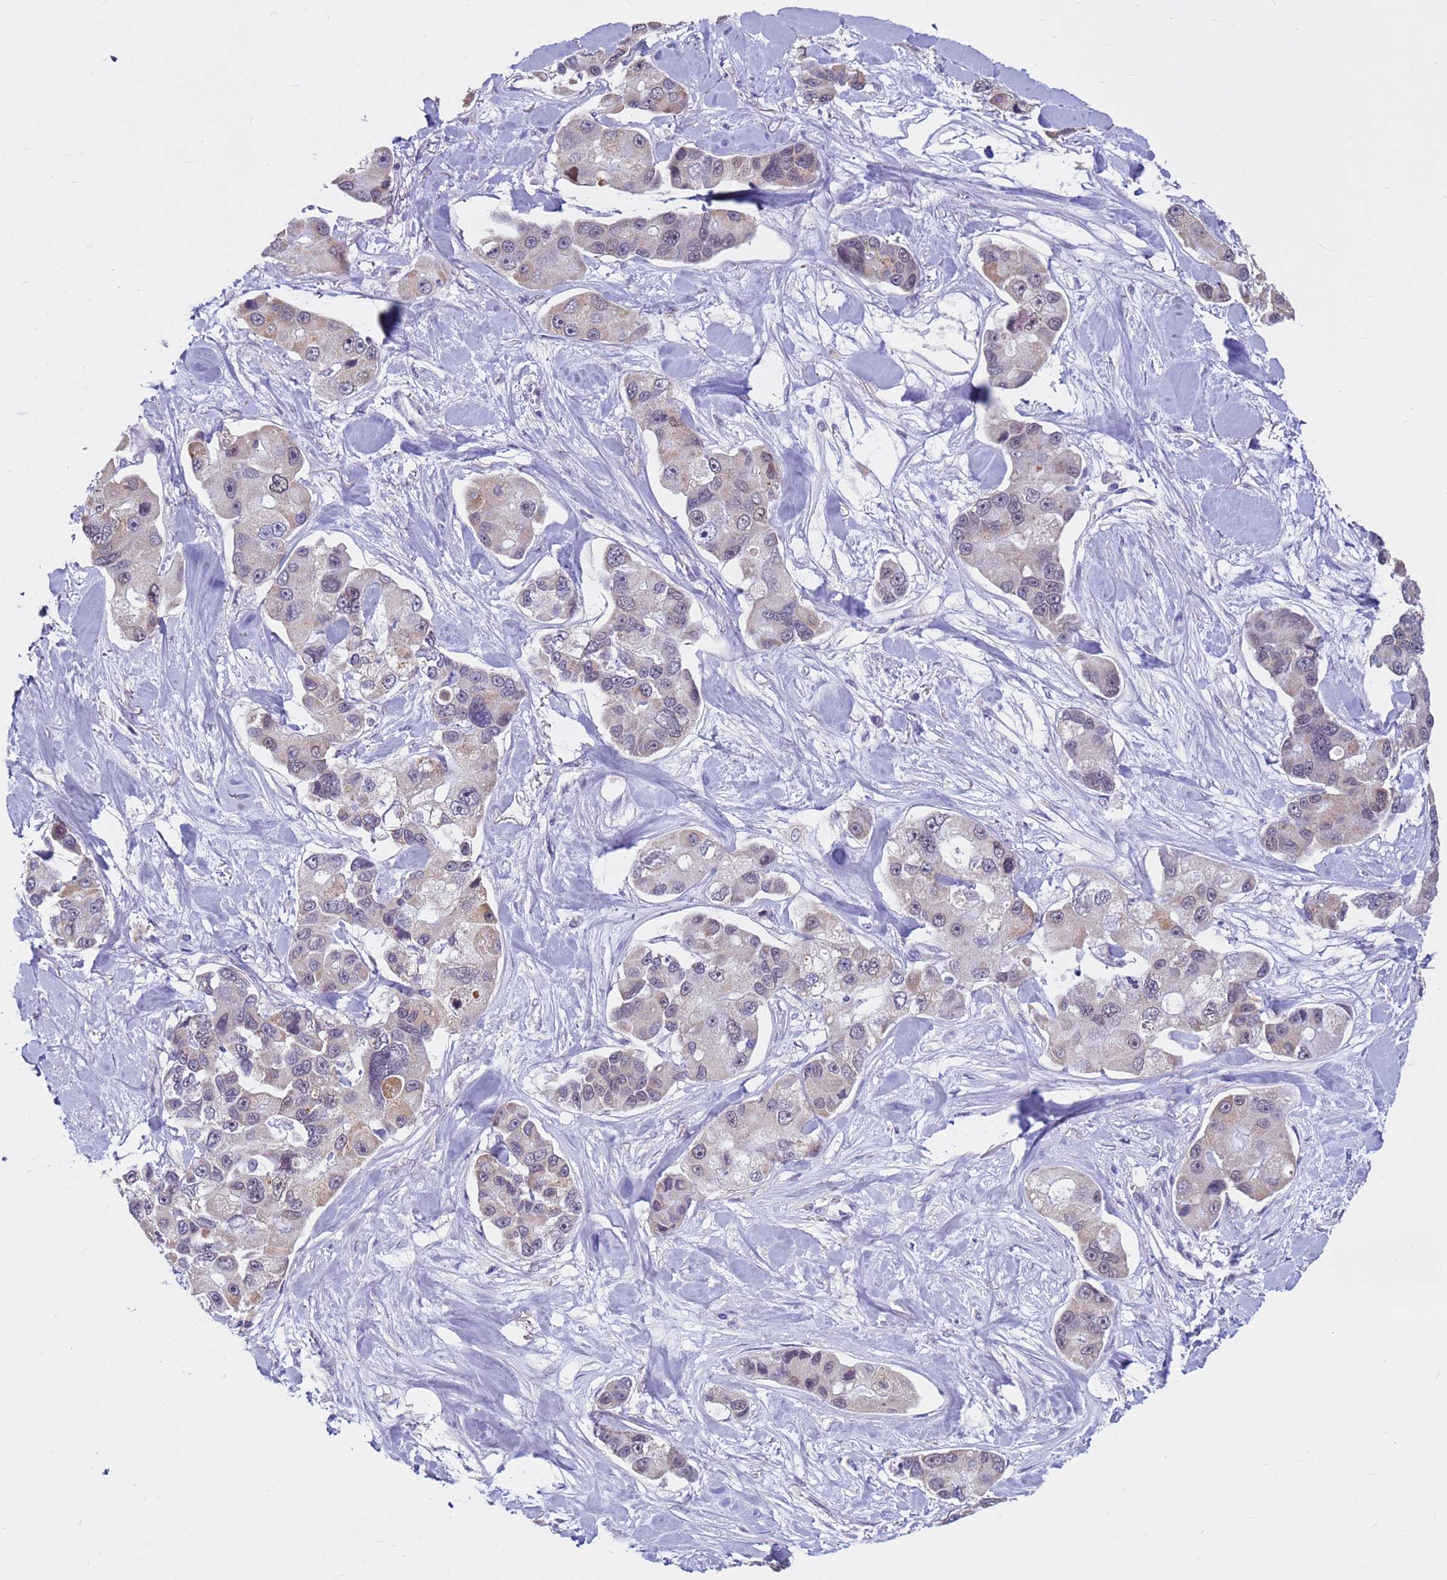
{"staining": {"intensity": "weak", "quantity": ">75%", "location": "cytoplasmic/membranous"}, "tissue": "lung cancer", "cell_type": "Tumor cells", "image_type": "cancer", "snomed": [{"axis": "morphology", "description": "Adenocarcinoma, NOS"}, {"axis": "topography", "description": "Lung"}], "caption": "The histopathology image shows a brown stain indicating the presence of a protein in the cytoplasmic/membranous of tumor cells in lung cancer (adenocarcinoma). (brown staining indicates protein expression, while blue staining denotes nuclei).", "gene": "CDK2AP2", "patient": {"sex": "female", "age": 54}}